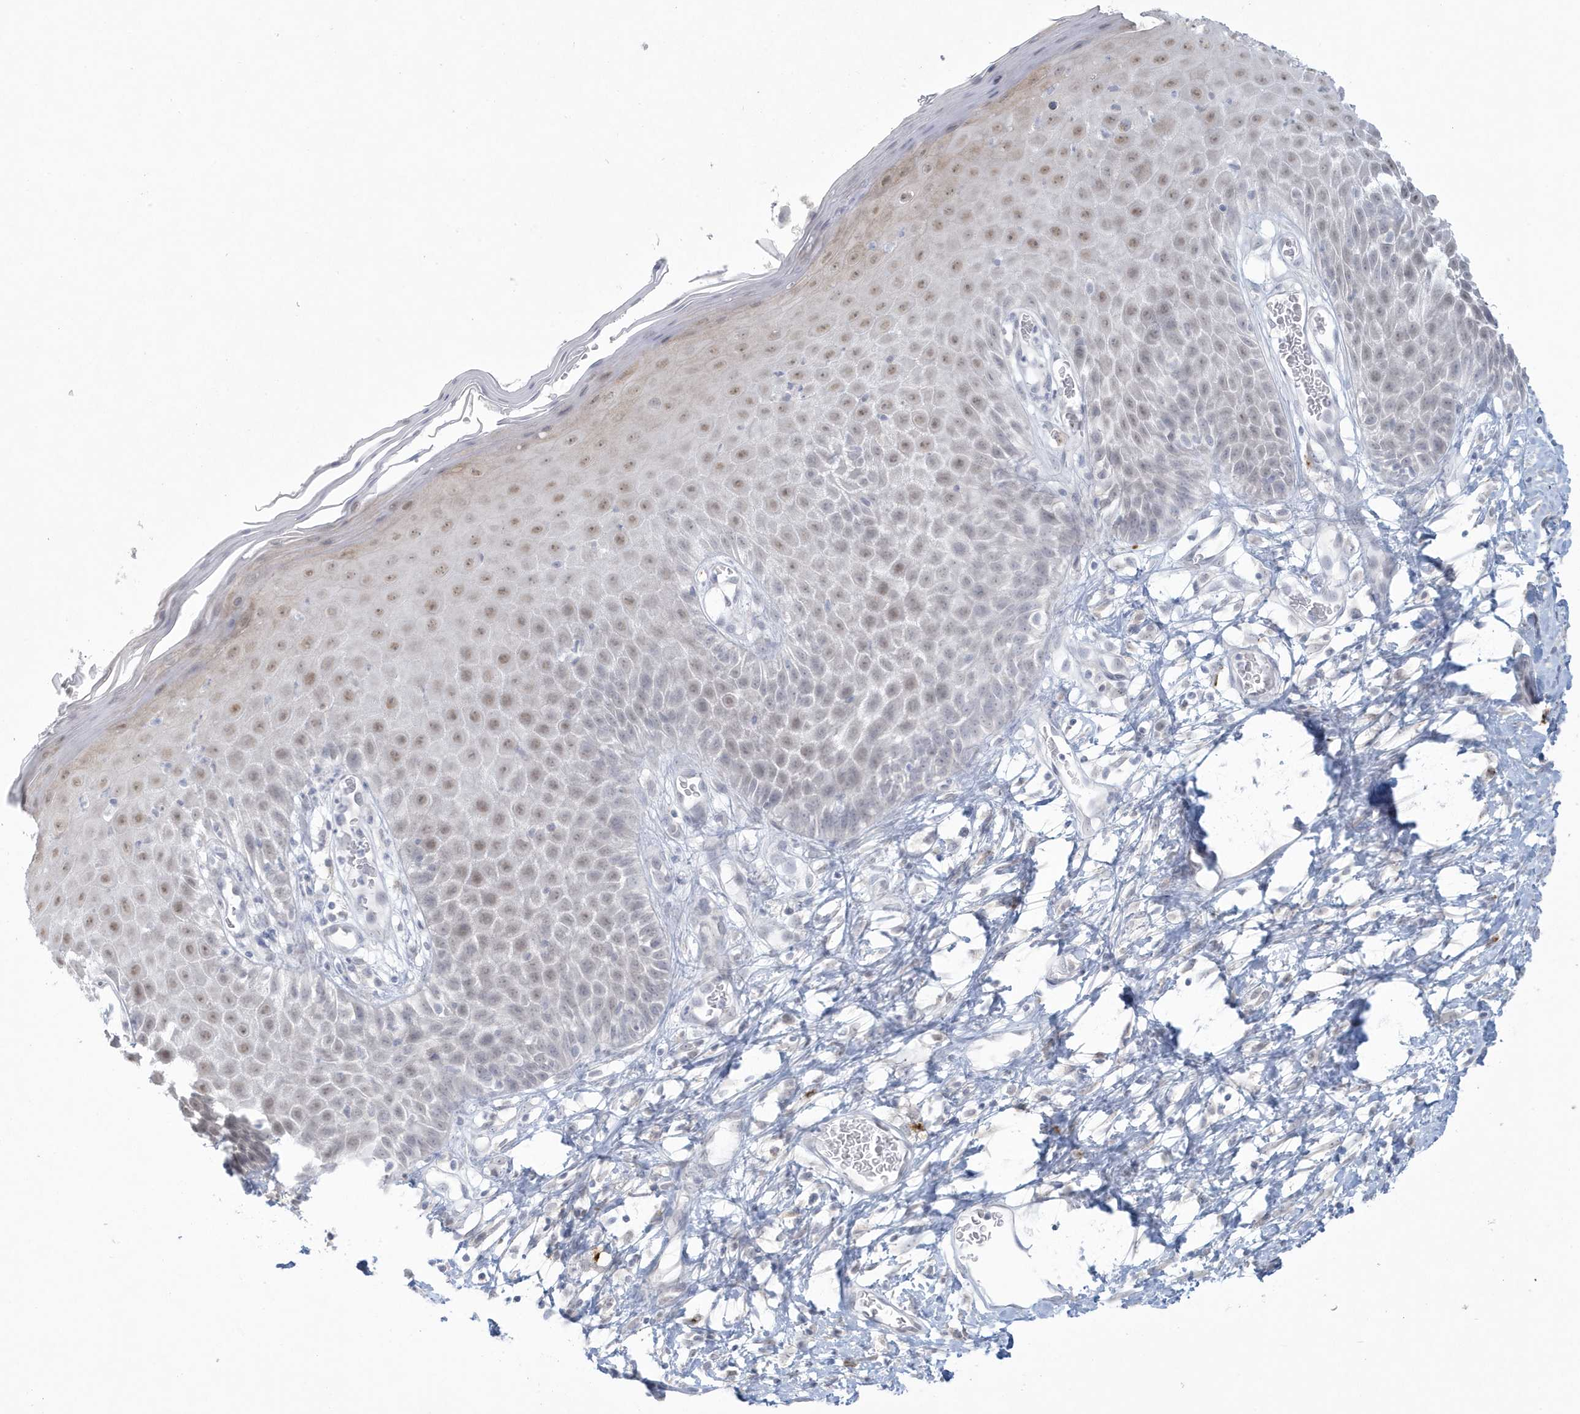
{"staining": {"intensity": "weak", "quantity": "25%-75%", "location": "nuclear"}, "tissue": "skin", "cell_type": "Epidermal cells", "image_type": "normal", "snomed": [{"axis": "morphology", "description": "Normal tissue, NOS"}, {"axis": "topography", "description": "Vulva"}], "caption": "IHC staining of unremarkable skin, which exhibits low levels of weak nuclear expression in about 25%-75% of epidermal cells indicating weak nuclear protein staining. The staining was performed using DAB (brown) for protein detection and nuclei were counterstained in hematoxylin (blue).", "gene": "HERC6", "patient": {"sex": "female", "age": 68}}